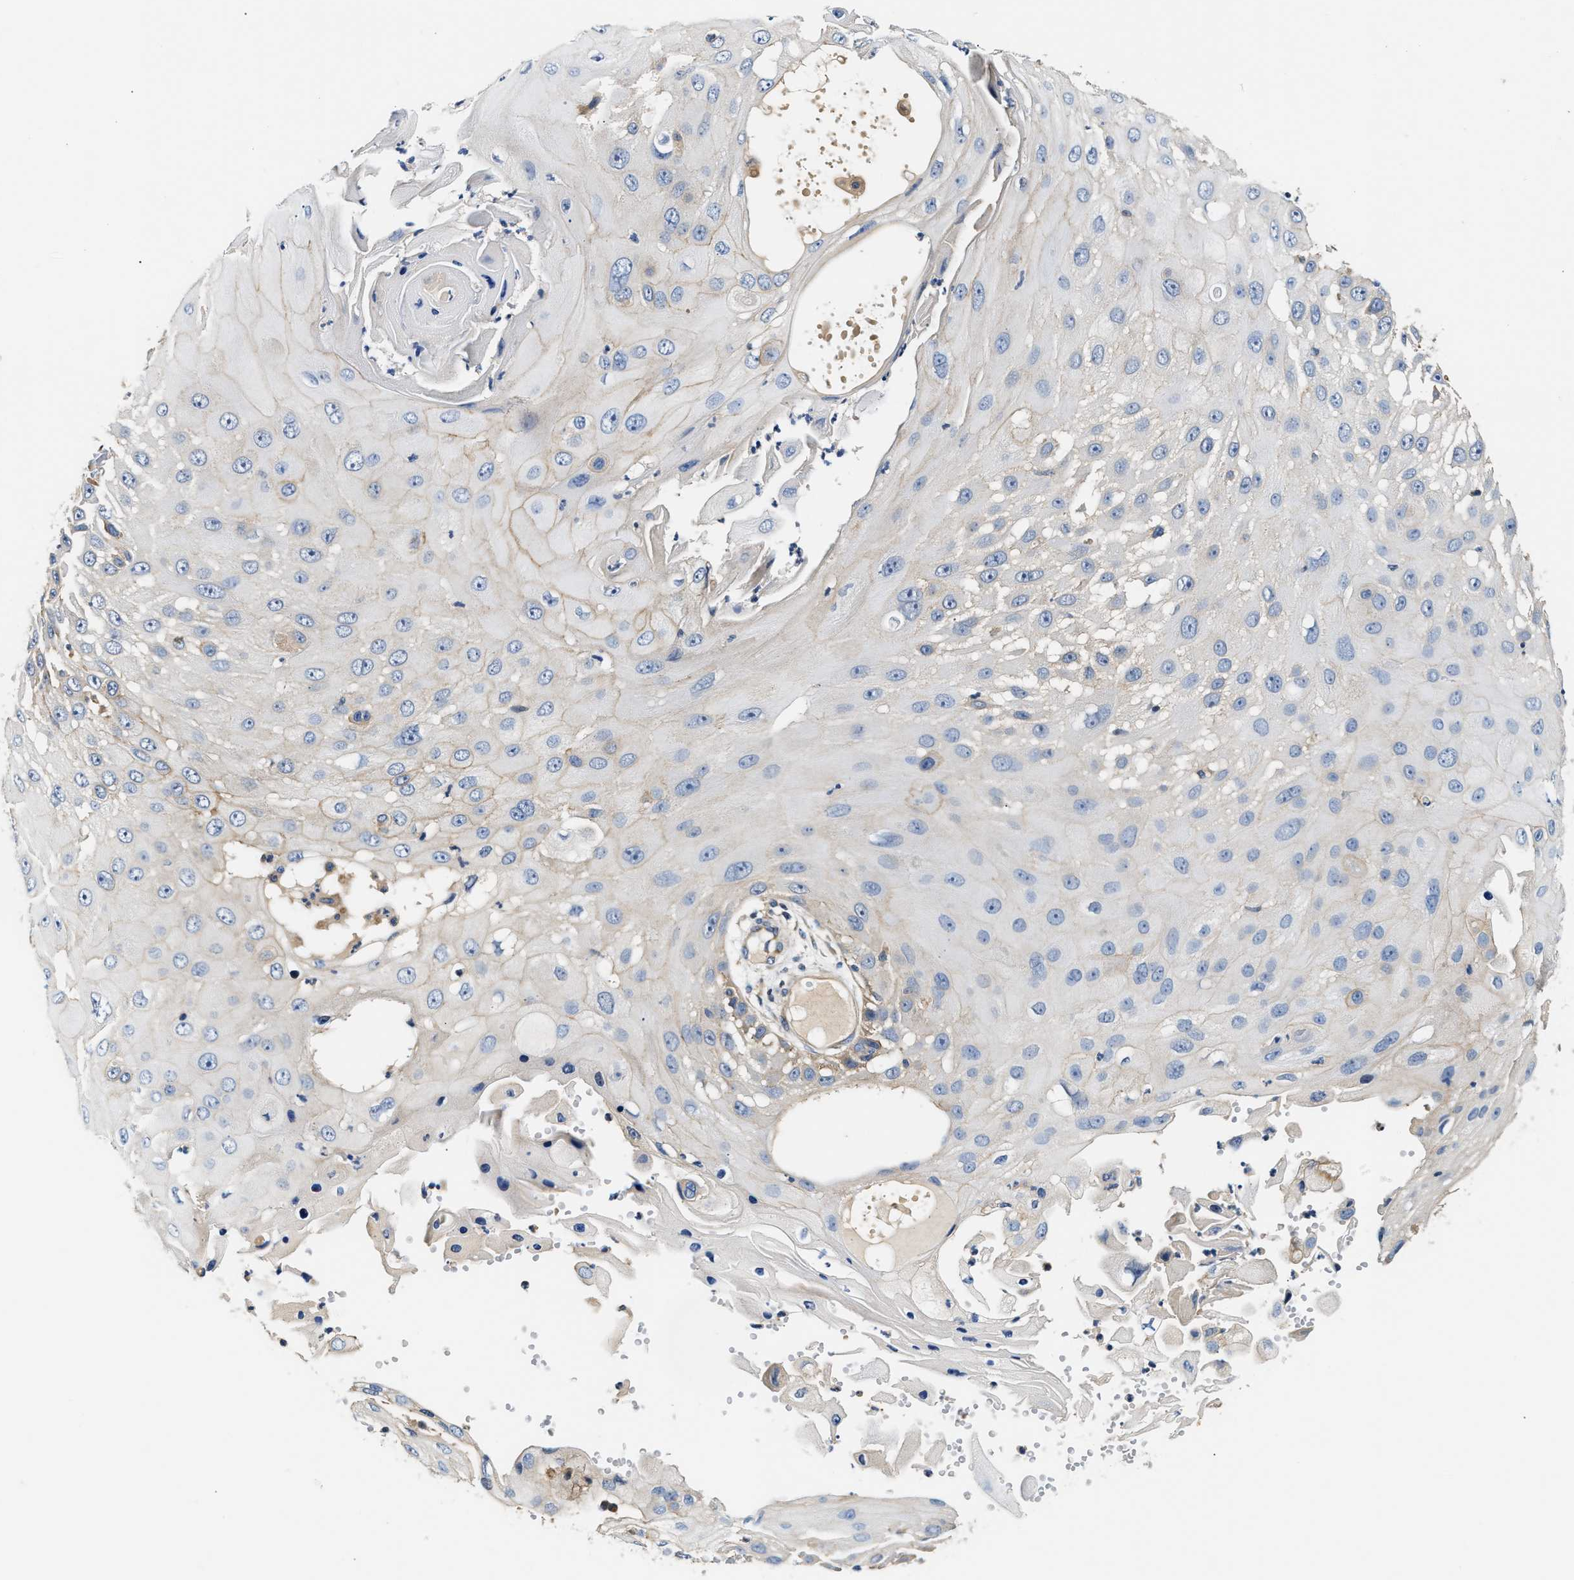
{"staining": {"intensity": "negative", "quantity": "none", "location": "none"}, "tissue": "skin cancer", "cell_type": "Tumor cells", "image_type": "cancer", "snomed": [{"axis": "morphology", "description": "Squamous cell carcinoma, NOS"}, {"axis": "topography", "description": "Skin"}], "caption": "An image of squamous cell carcinoma (skin) stained for a protein exhibits no brown staining in tumor cells.", "gene": "TEX2", "patient": {"sex": "female", "age": 44}}